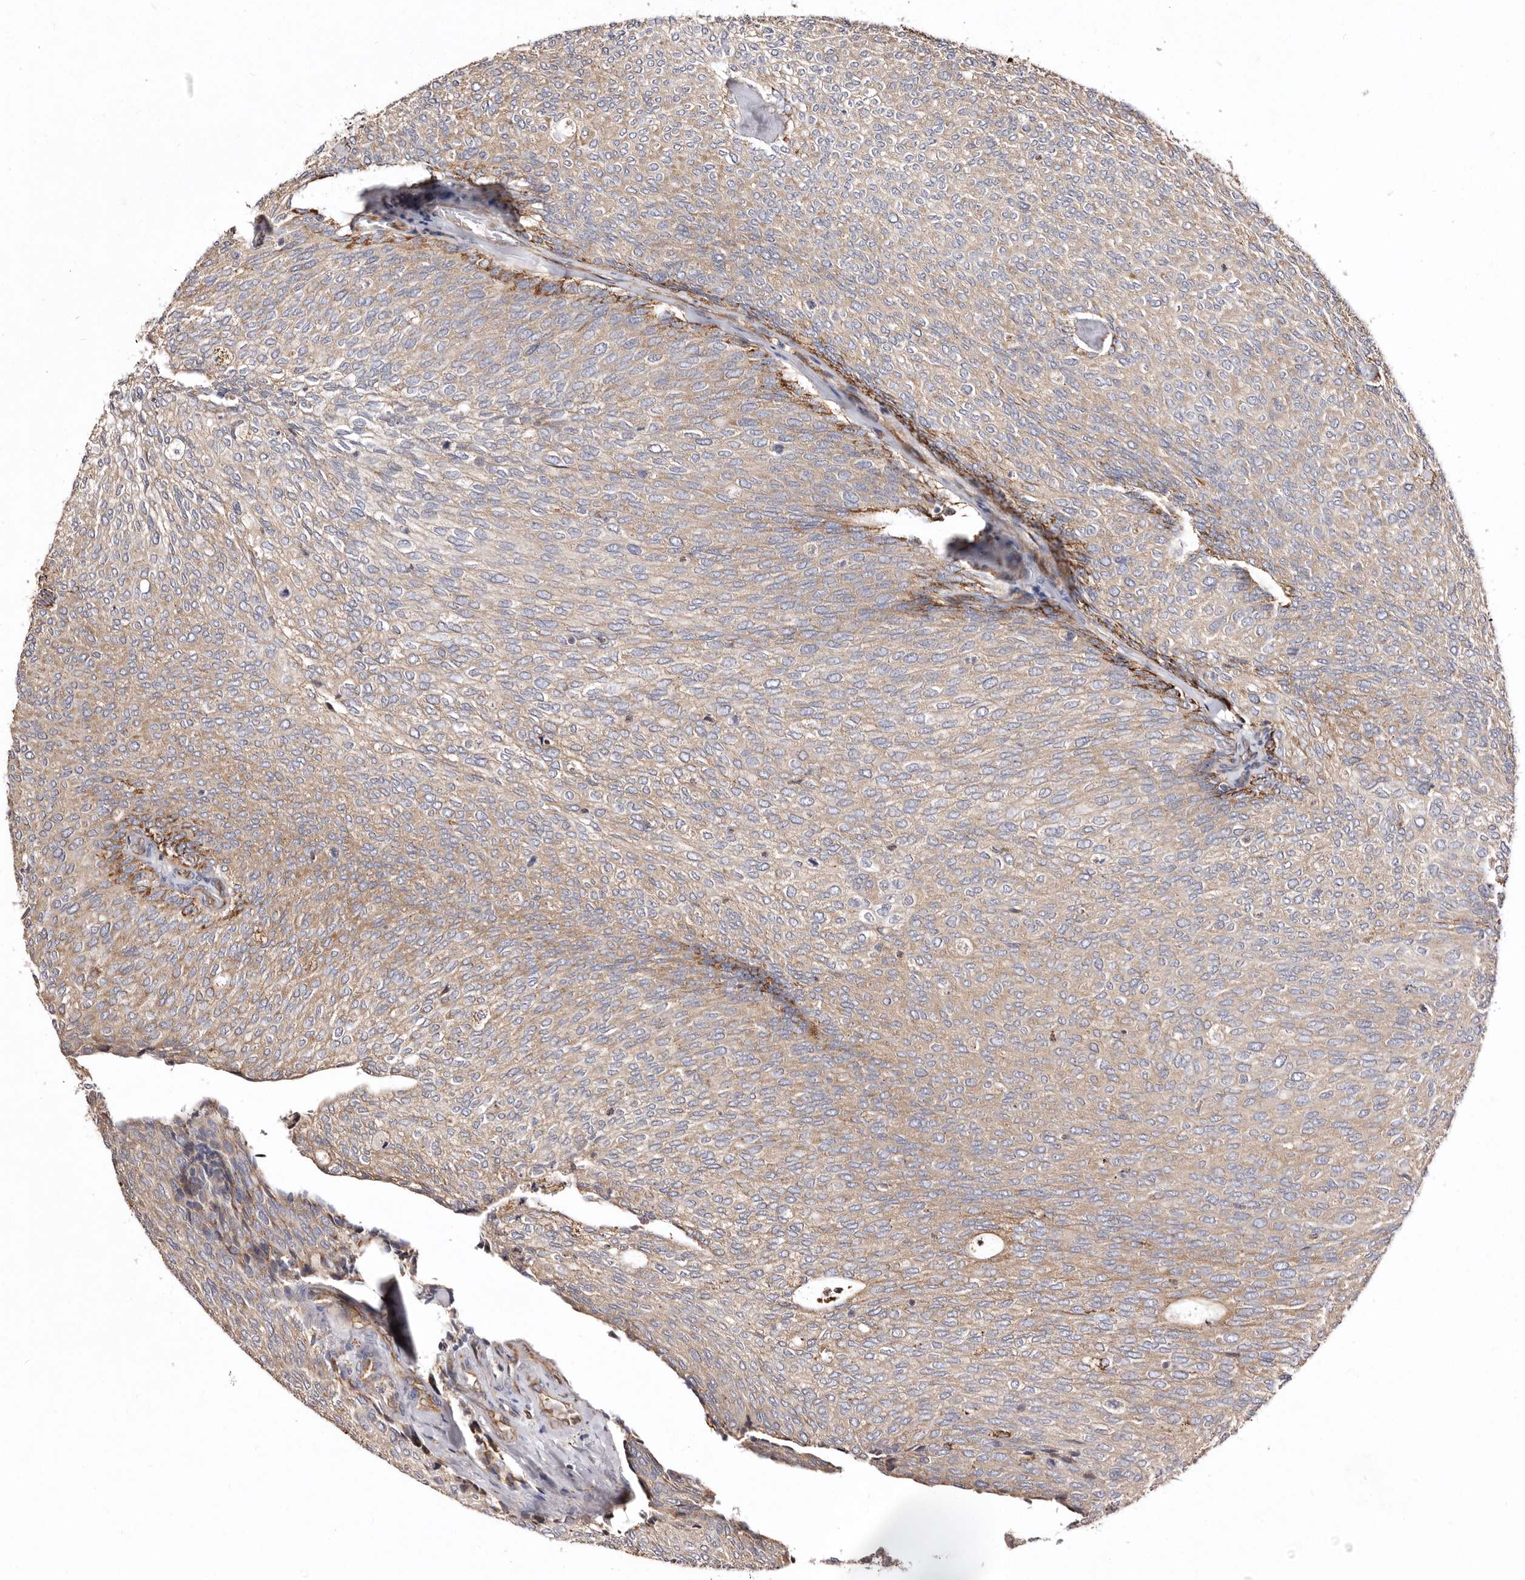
{"staining": {"intensity": "moderate", "quantity": "25%-75%", "location": "cytoplasmic/membranous"}, "tissue": "urothelial cancer", "cell_type": "Tumor cells", "image_type": "cancer", "snomed": [{"axis": "morphology", "description": "Urothelial carcinoma, Low grade"}, {"axis": "topography", "description": "Urinary bladder"}], "caption": "Tumor cells reveal moderate cytoplasmic/membranous positivity in approximately 25%-75% of cells in low-grade urothelial carcinoma.", "gene": "LUZP1", "patient": {"sex": "female", "age": 79}}